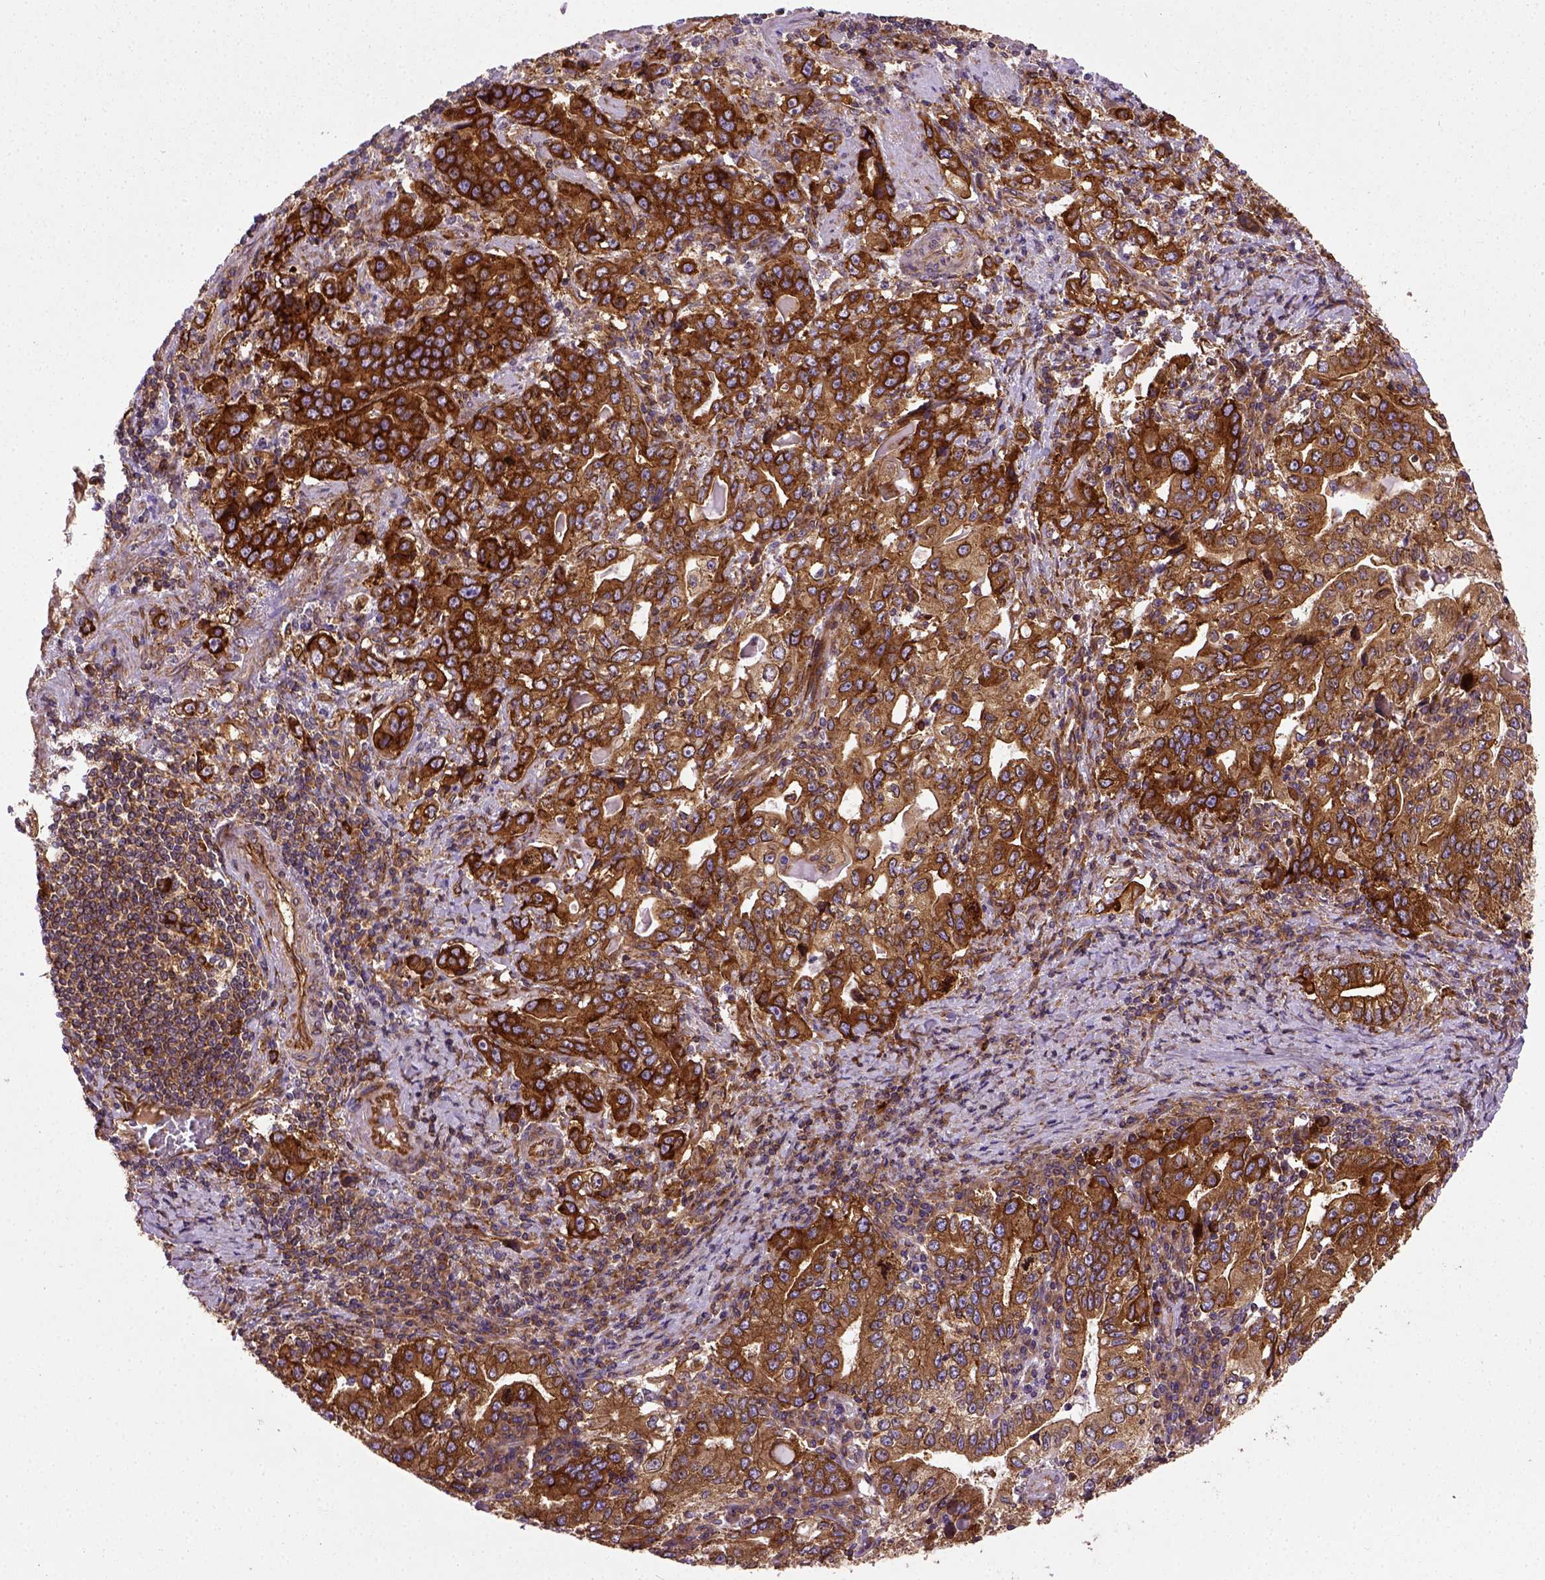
{"staining": {"intensity": "strong", "quantity": ">75%", "location": "cytoplasmic/membranous"}, "tissue": "stomach cancer", "cell_type": "Tumor cells", "image_type": "cancer", "snomed": [{"axis": "morphology", "description": "Adenocarcinoma, NOS"}, {"axis": "topography", "description": "Stomach, lower"}], "caption": "A micrograph of human adenocarcinoma (stomach) stained for a protein reveals strong cytoplasmic/membranous brown staining in tumor cells.", "gene": "CAPRIN1", "patient": {"sex": "female", "age": 72}}